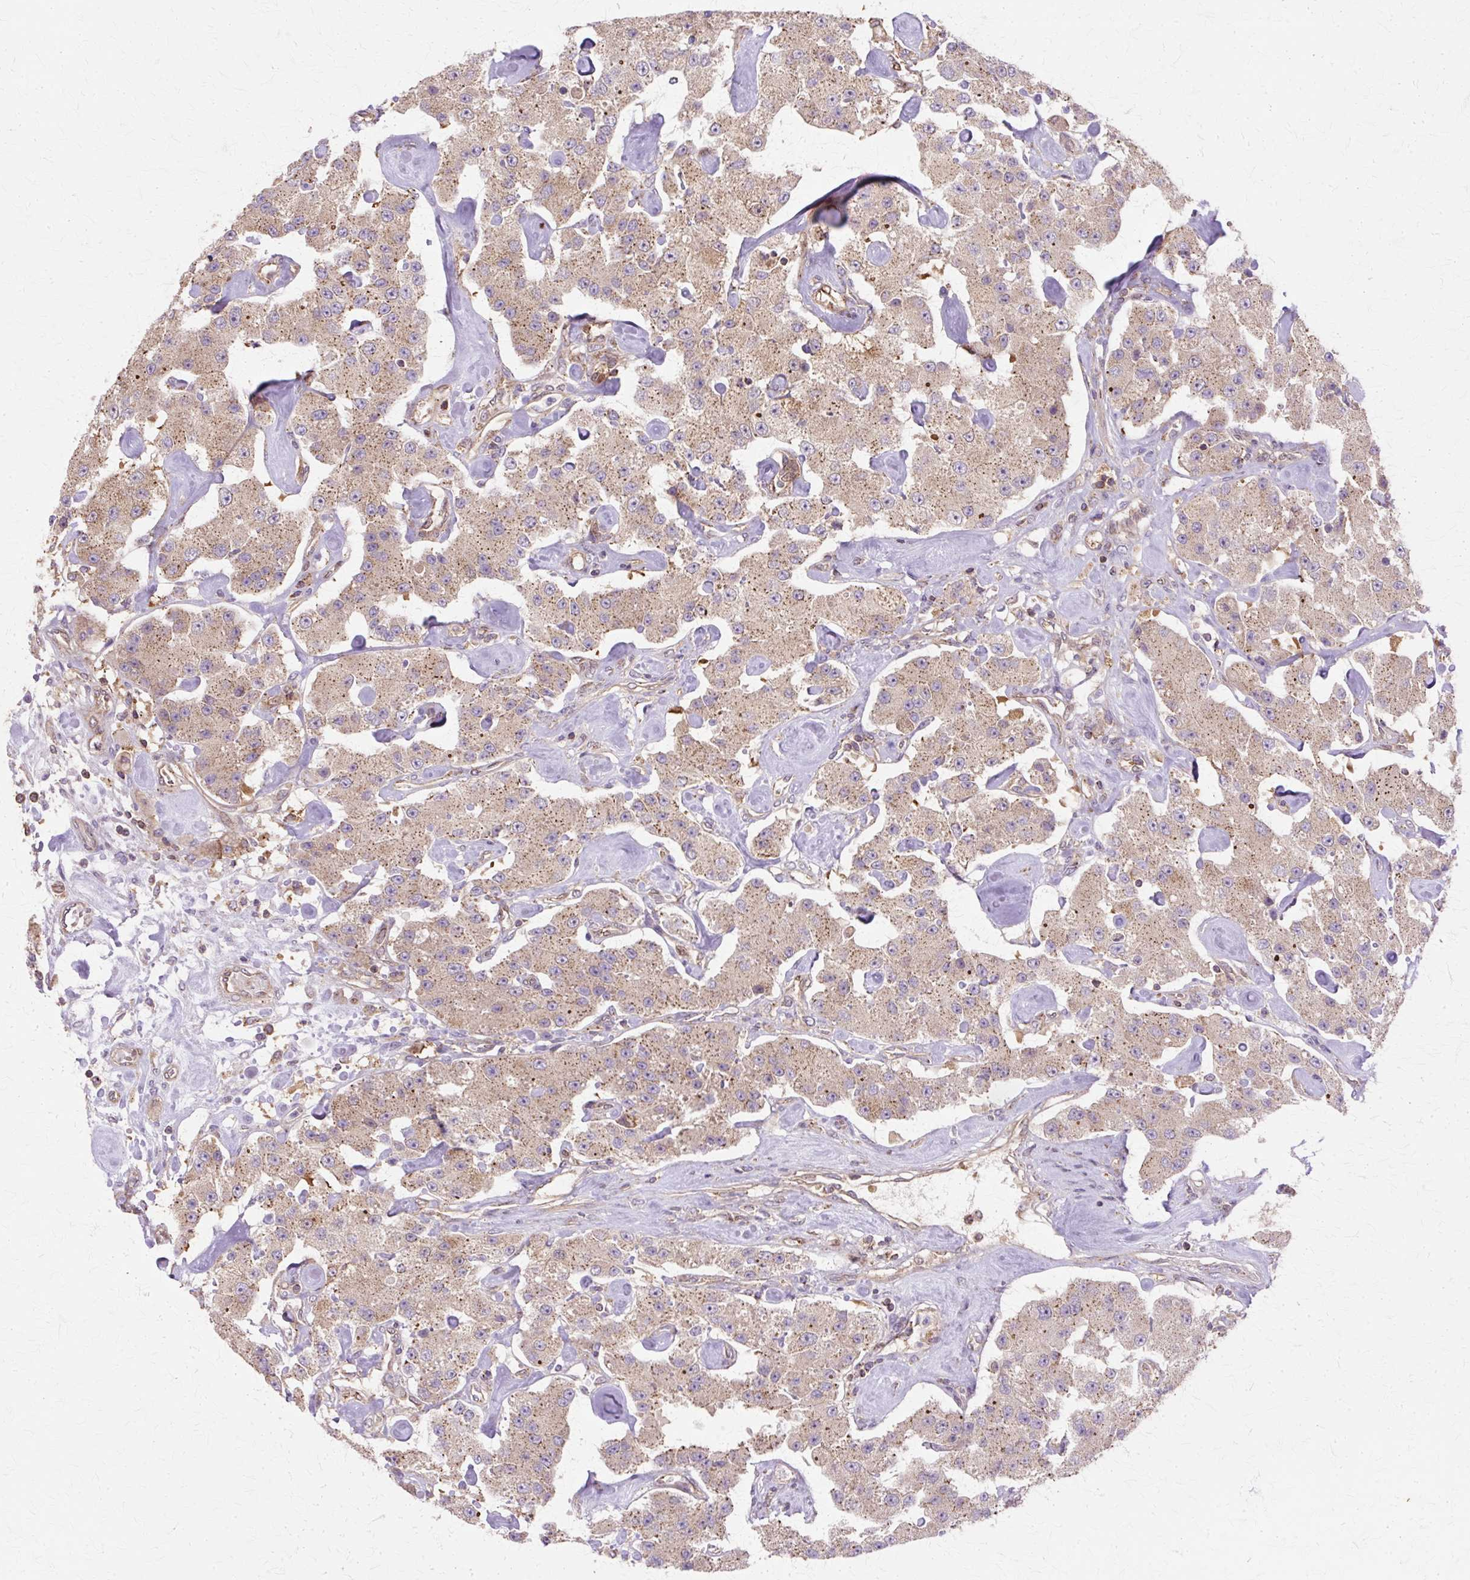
{"staining": {"intensity": "moderate", "quantity": ">75%", "location": "cytoplasmic/membranous"}, "tissue": "carcinoid", "cell_type": "Tumor cells", "image_type": "cancer", "snomed": [{"axis": "morphology", "description": "Carcinoid, malignant, NOS"}, {"axis": "topography", "description": "Pancreas"}], "caption": "This histopathology image demonstrates immunohistochemistry (IHC) staining of carcinoid, with medium moderate cytoplasmic/membranous positivity in approximately >75% of tumor cells.", "gene": "COPB1", "patient": {"sex": "male", "age": 41}}